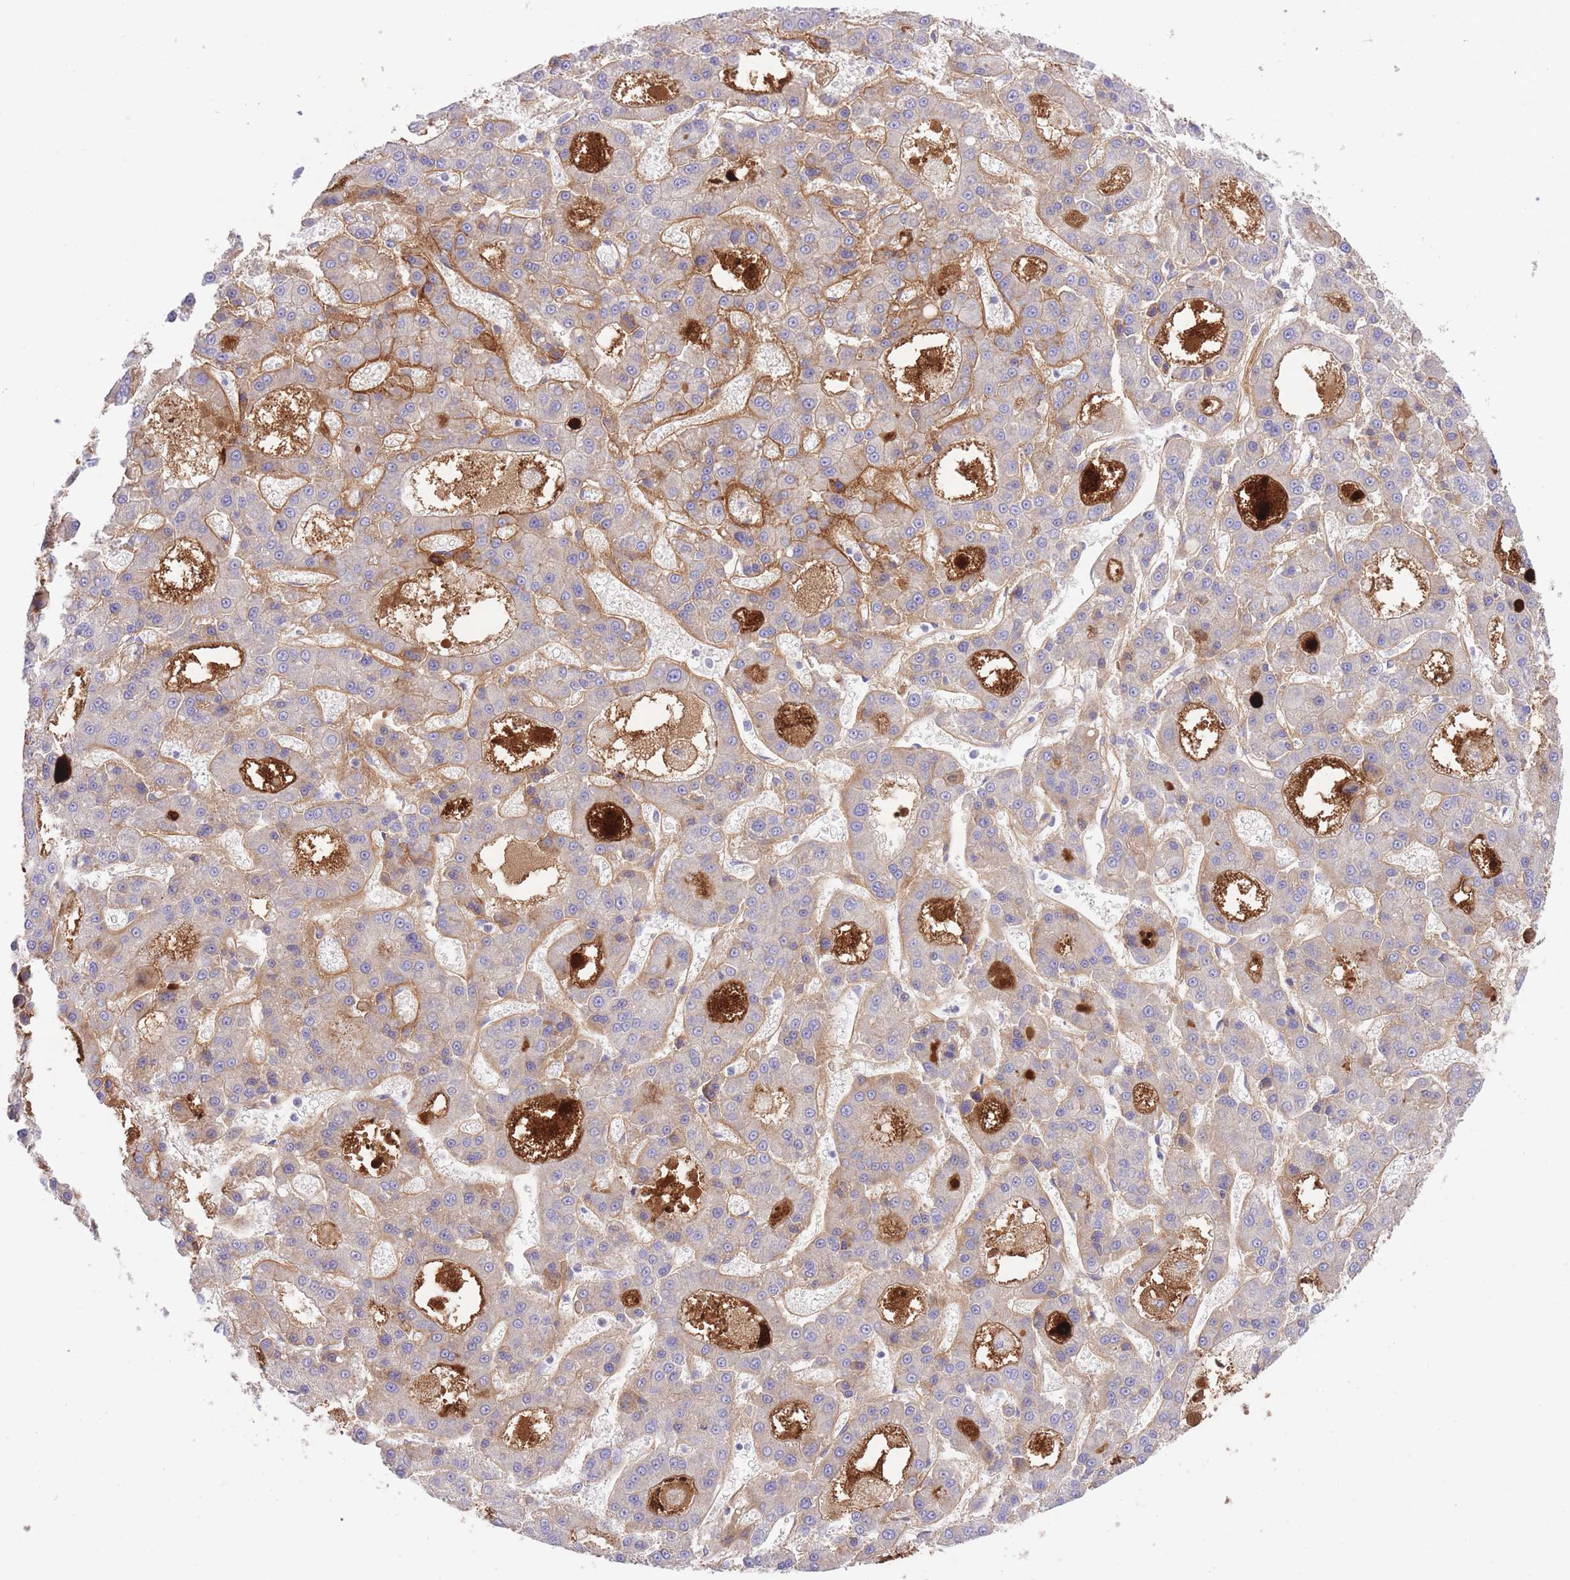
{"staining": {"intensity": "strong", "quantity": "<25%", "location": "cytoplasmic/membranous"}, "tissue": "liver cancer", "cell_type": "Tumor cells", "image_type": "cancer", "snomed": [{"axis": "morphology", "description": "Carcinoma, Hepatocellular, NOS"}, {"axis": "topography", "description": "Liver"}], "caption": "High-power microscopy captured an immunohistochemistry (IHC) micrograph of liver cancer, revealing strong cytoplasmic/membranous positivity in approximately <25% of tumor cells. (IHC, brightfield microscopy, high magnification).", "gene": "HRG", "patient": {"sex": "male", "age": 70}}